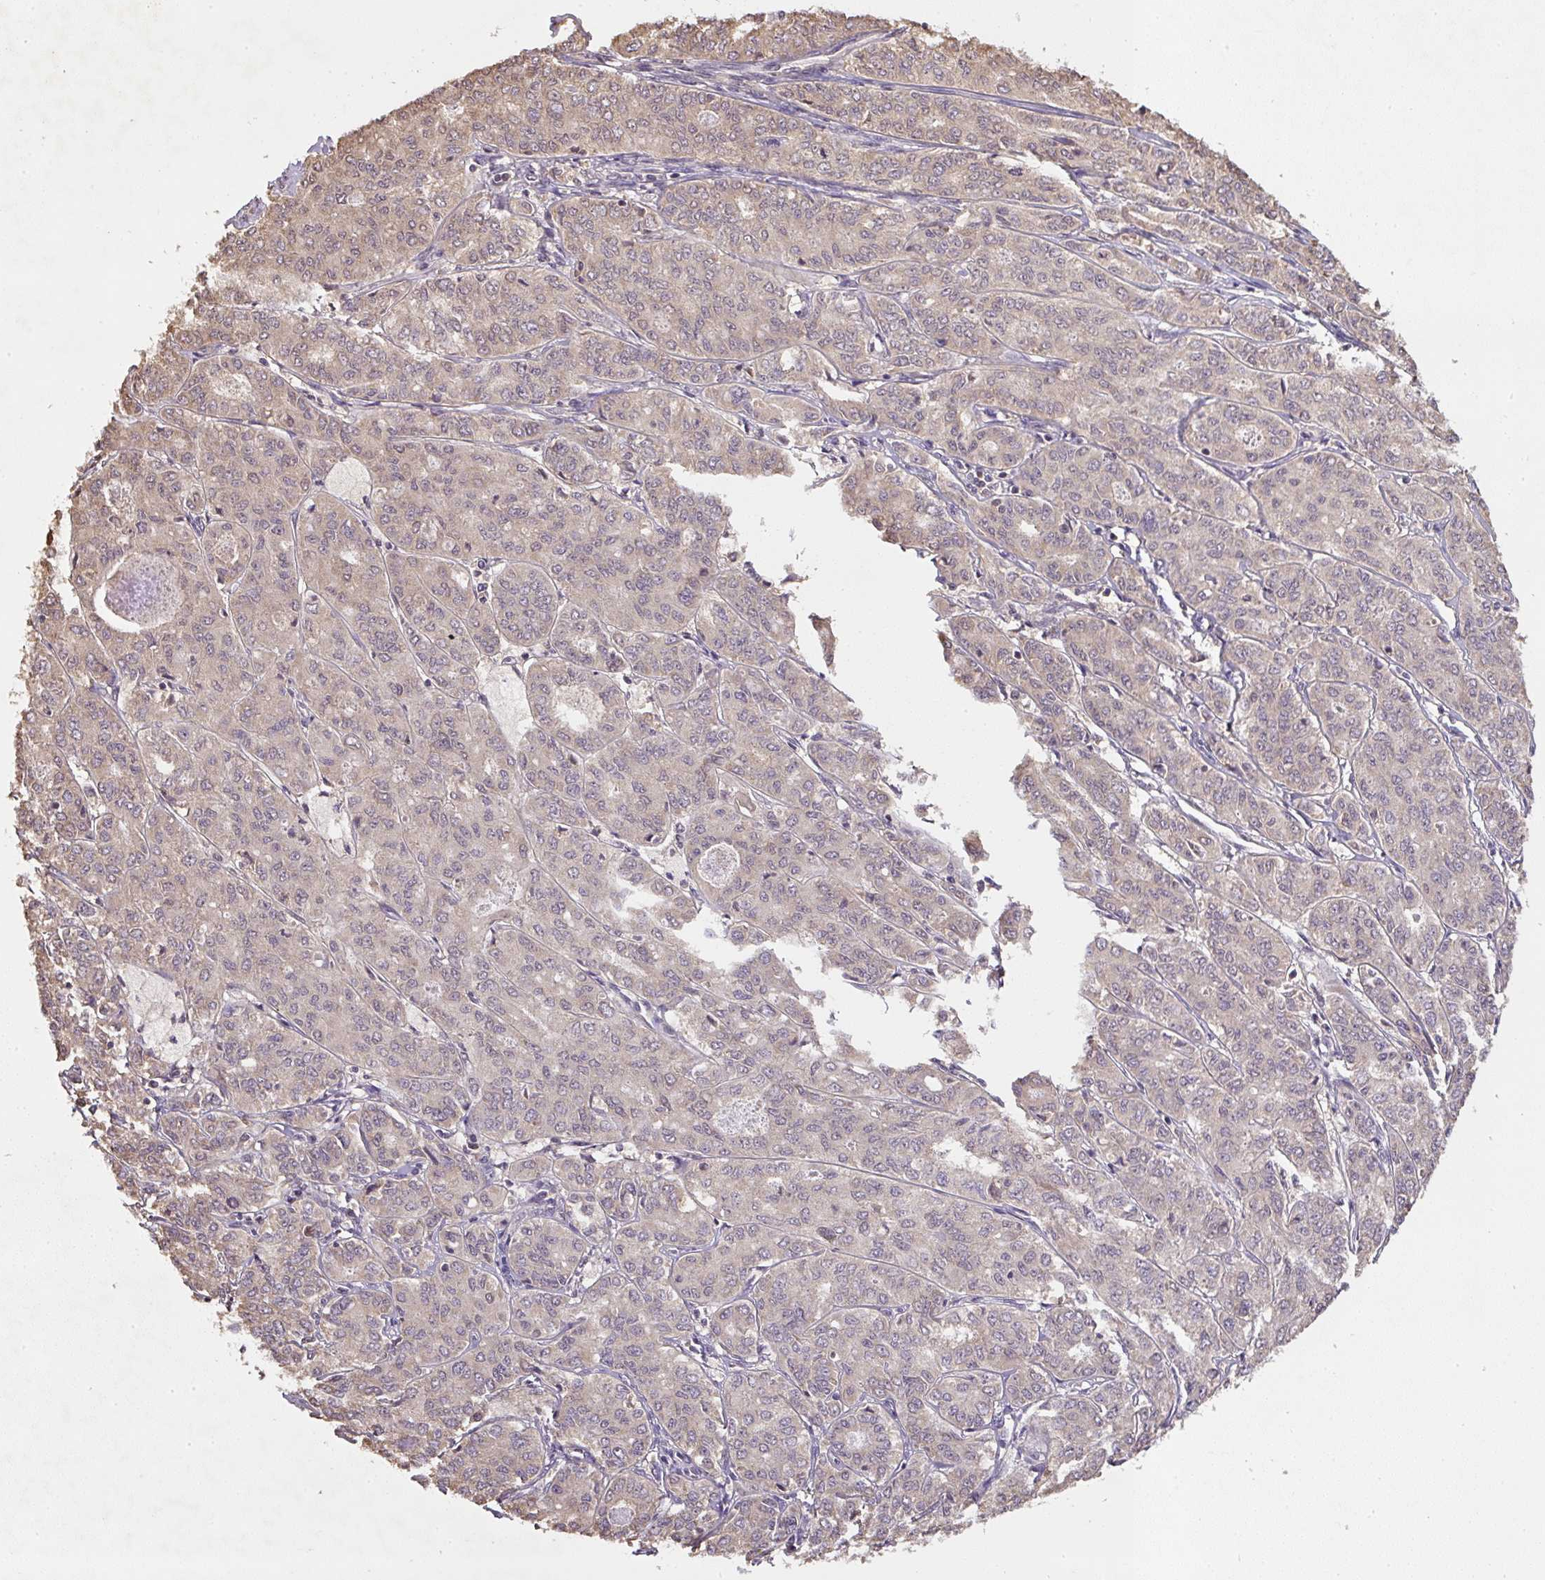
{"staining": {"intensity": "weak", "quantity": "25%-75%", "location": "cytoplasmic/membranous"}, "tissue": "endometrial cancer", "cell_type": "Tumor cells", "image_type": "cancer", "snomed": [{"axis": "morphology", "description": "Adenocarcinoma, NOS"}, {"axis": "topography", "description": "Endometrium"}], "caption": "Human adenocarcinoma (endometrial) stained with a protein marker reveals weak staining in tumor cells.", "gene": "TMEM170B", "patient": {"sex": "female", "age": 61}}